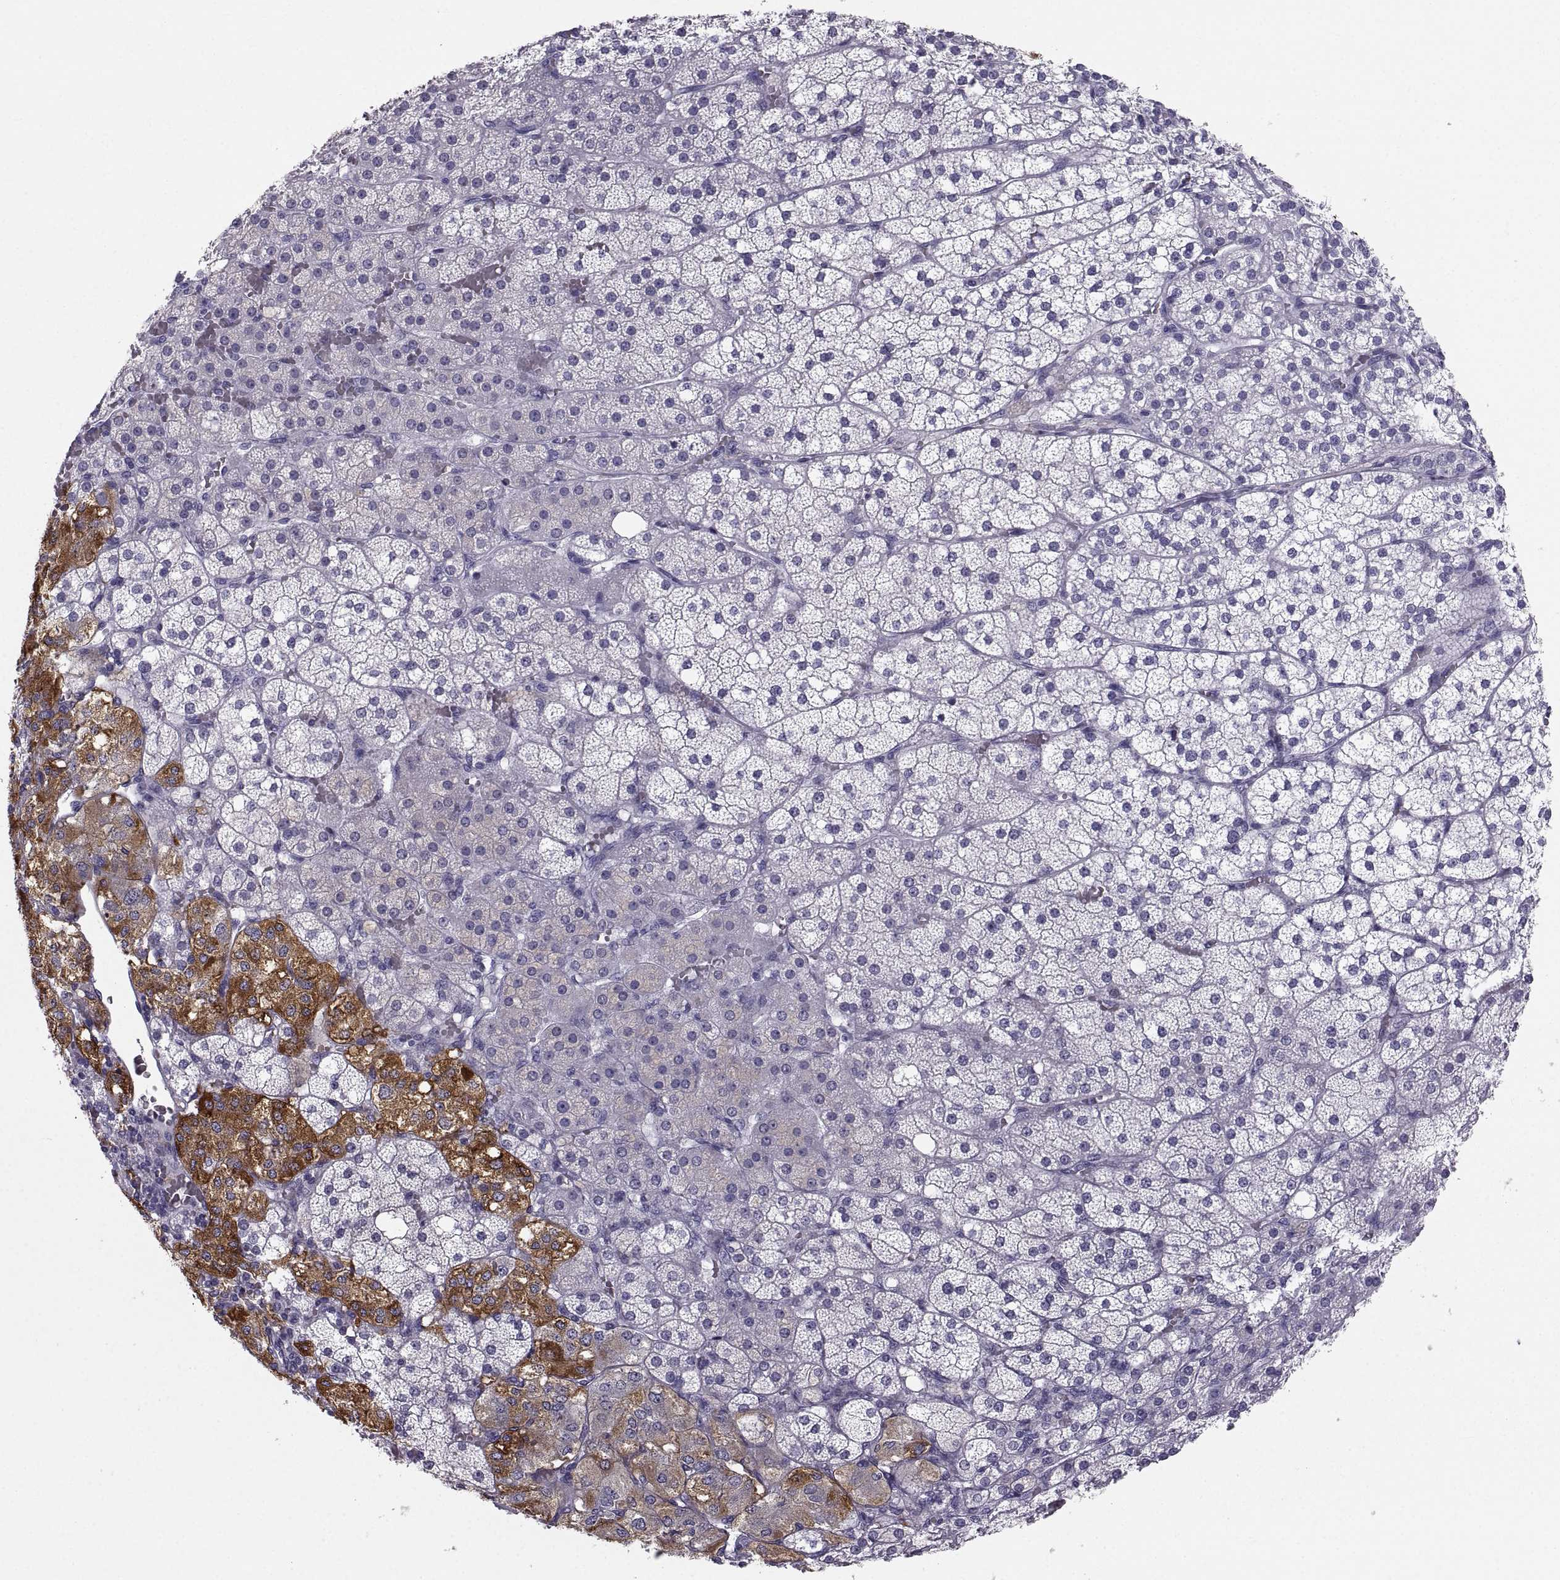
{"staining": {"intensity": "strong", "quantity": "<25%", "location": "cytoplasmic/membranous"}, "tissue": "adrenal gland", "cell_type": "Glandular cells", "image_type": "normal", "snomed": [{"axis": "morphology", "description": "Normal tissue, NOS"}, {"axis": "topography", "description": "Adrenal gland"}], "caption": "Adrenal gland stained with immunohistochemistry displays strong cytoplasmic/membranous expression in about <25% of glandular cells. (IHC, brightfield microscopy, high magnification).", "gene": "PCSK1N", "patient": {"sex": "male", "age": 53}}